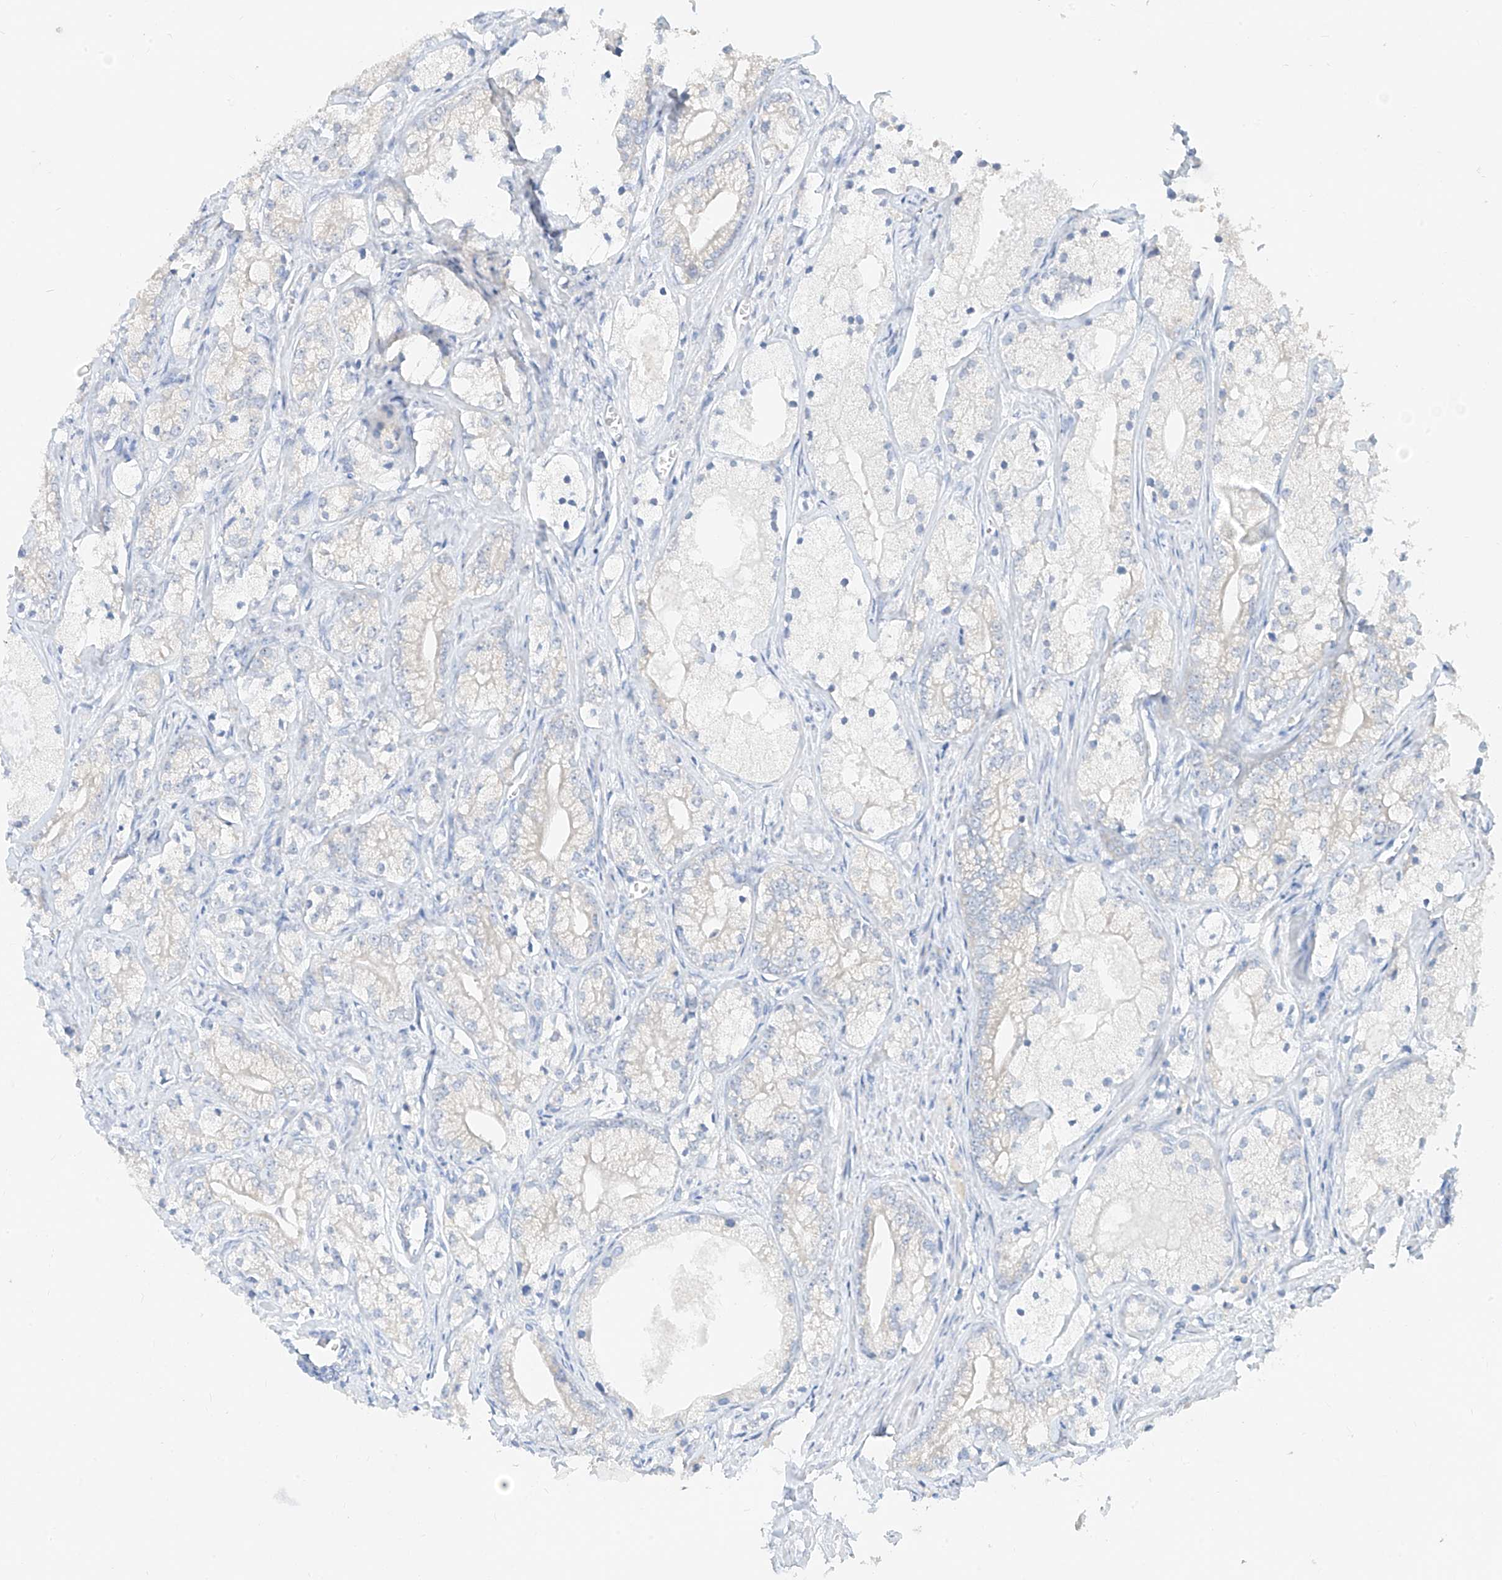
{"staining": {"intensity": "negative", "quantity": "none", "location": "none"}, "tissue": "prostate cancer", "cell_type": "Tumor cells", "image_type": "cancer", "snomed": [{"axis": "morphology", "description": "Adenocarcinoma, Low grade"}, {"axis": "topography", "description": "Prostate"}], "caption": "Histopathology image shows no protein positivity in tumor cells of prostate adenocarcinoma (low-grade) tissue. (Stains: DAB (3,3'-diaminobenzidine) immunohistochemistry (IHC) with hematoxylin counter stain, Microscopy: brightfield microscopy at high magnification).", "gene": "ZZEF1", "patient": {"sex": "male", "age": 69}}